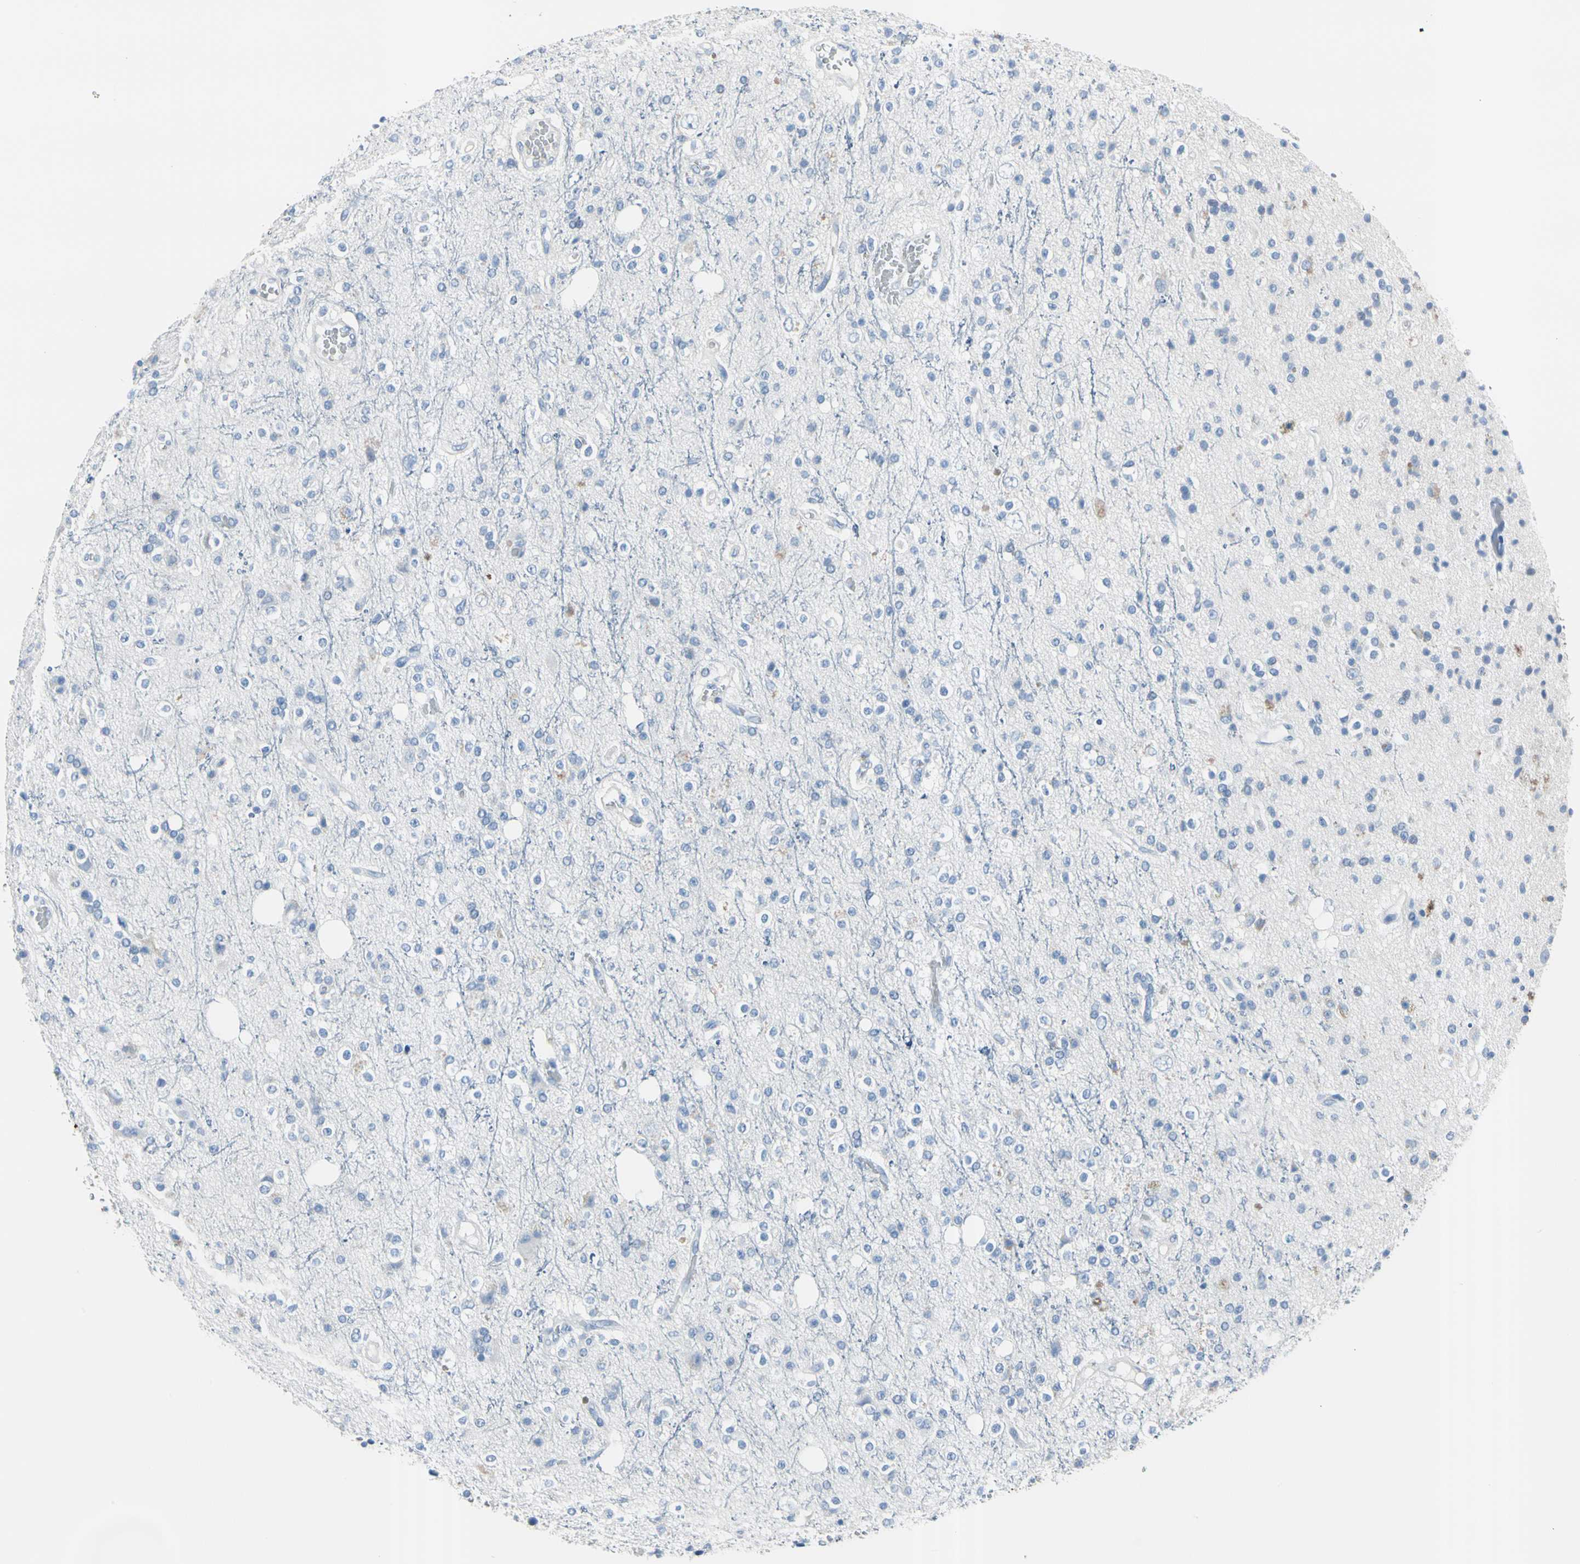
{"staining": {"intensity": "negative", "quantity": "none", "location": "none"}, "tissue": "glioma", "cell_type": "Tumor cells", "image_type": "cancer", "snomed": [{"axis": "morphology", "description": "Glioma, malignant, High grade"}, {"axis": "topography", "description": "Brain"}], "caption": "Immunohistochemistry (IHC) histopathology image of neoplastic tissue: glioma stained with DAB (3,3'-diaminobenzidine) exhibits no significant protein expression in tumor cells.", "gene": "TPO", "patient": {"sex": "male", "age": 47}}